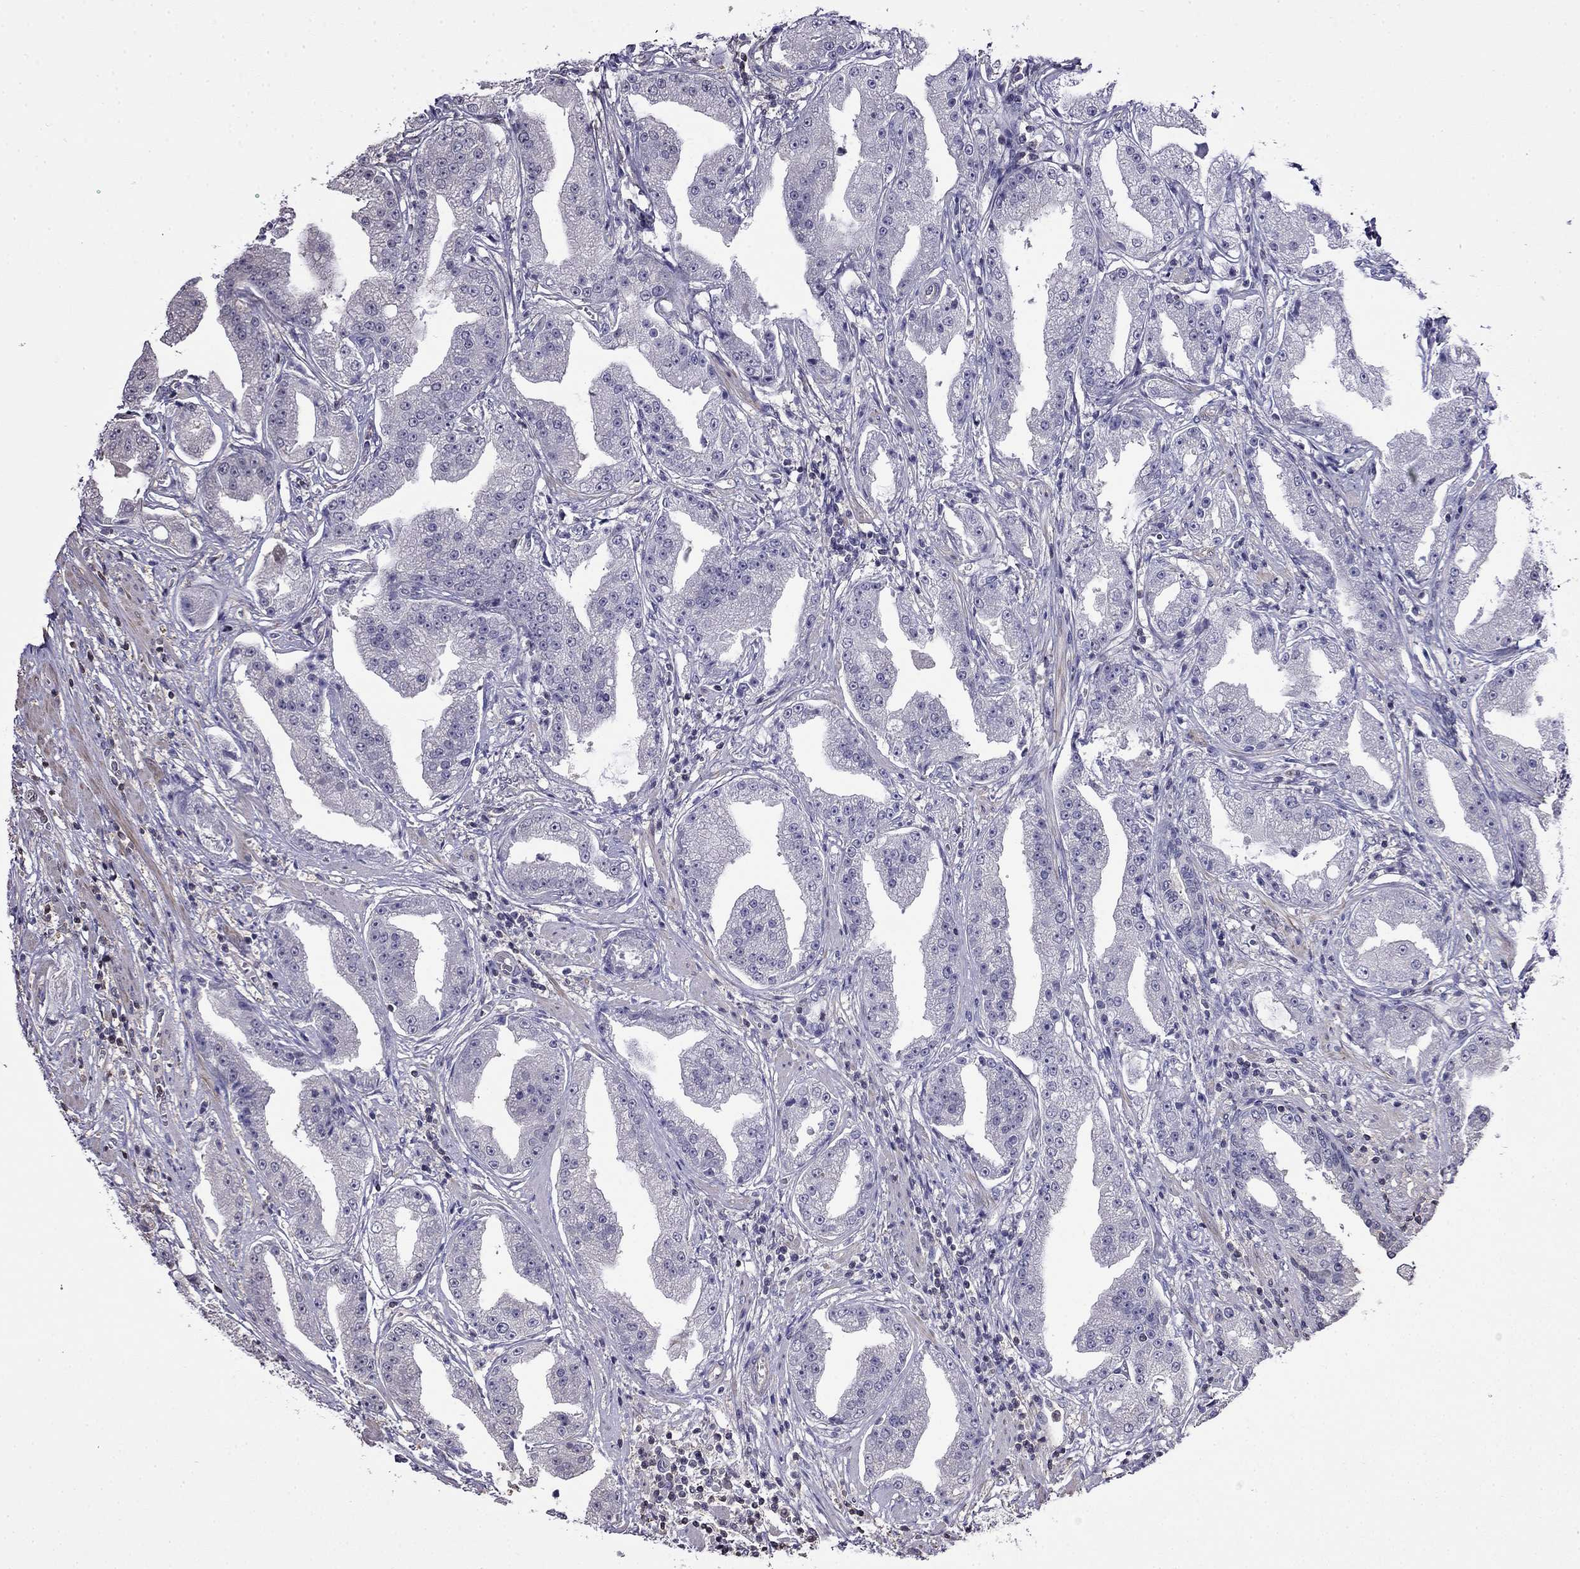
{"staining": {"intensity": "negative", "quantity": "none", "location": "none"}, "tissue": "prostate cancer", "cell_type": "Tumor cells", "image_type": "cancer", "snomed": [{"axis": "morphology", "description": "Adenocarcinoma, Low grade"}, {"axis": "topography", "description": "Prostate"}], "caption": "Human prostate adenocarcinoma (low-grade) stained for a protein using immunohistochemistry demonstrates no positivity in tumor cells.", "gene": "GUCA1B", "patient": {"sex": "male", "age": 62}}